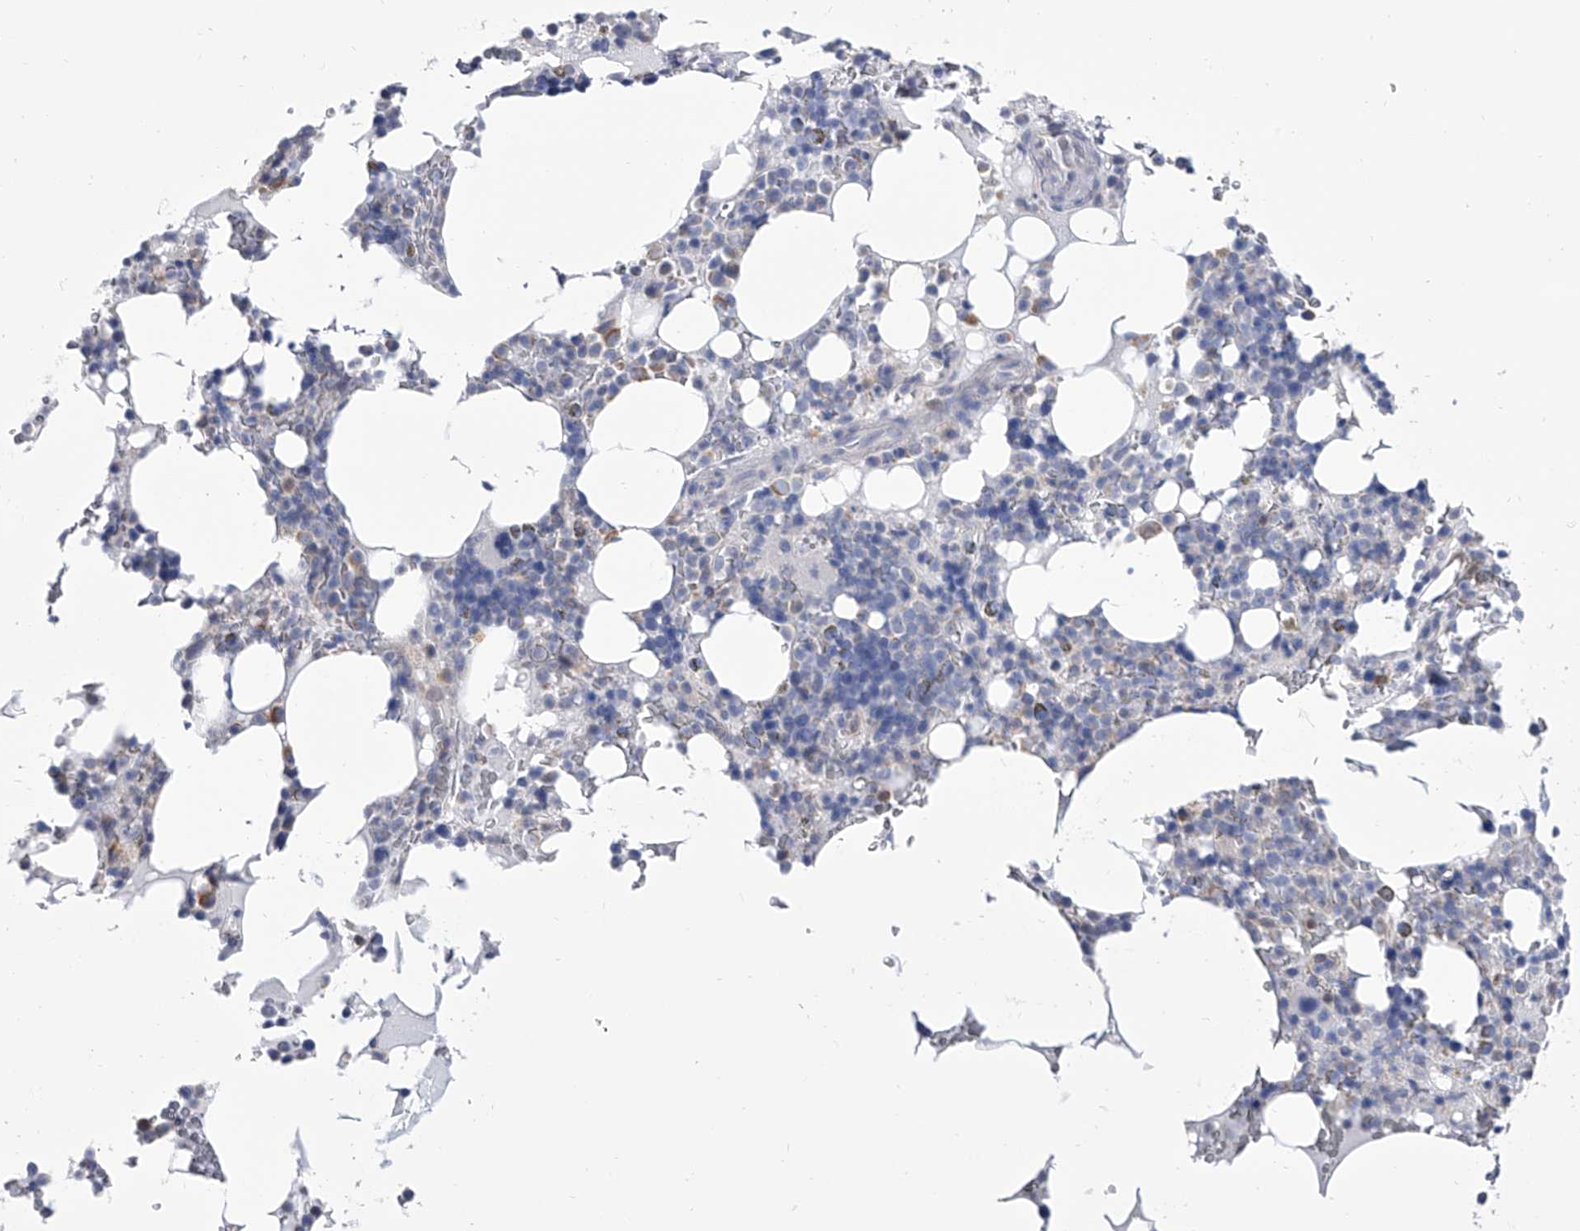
{"staining": {"intensity": "moderate", "quantity": "<25%", "location": "cytoplasmic/membranous"}, "tissue": "bone marrow", "cell_type": "Hematopoietic cells", "image_type": "normal", "snomed": [{"axis": "morphology", "description": "Normal tissue, NOS"}, {"axis": "topography", "description": "Bone marrow"}], "caption": "A photomicrograph of human bone marrow stained for a protein reveals moderate cytoplasmic/membranous brown staining in hematopoietic cells.", "gene": "SERPINB9", "patient": {"sex": "male", "age": 58}}